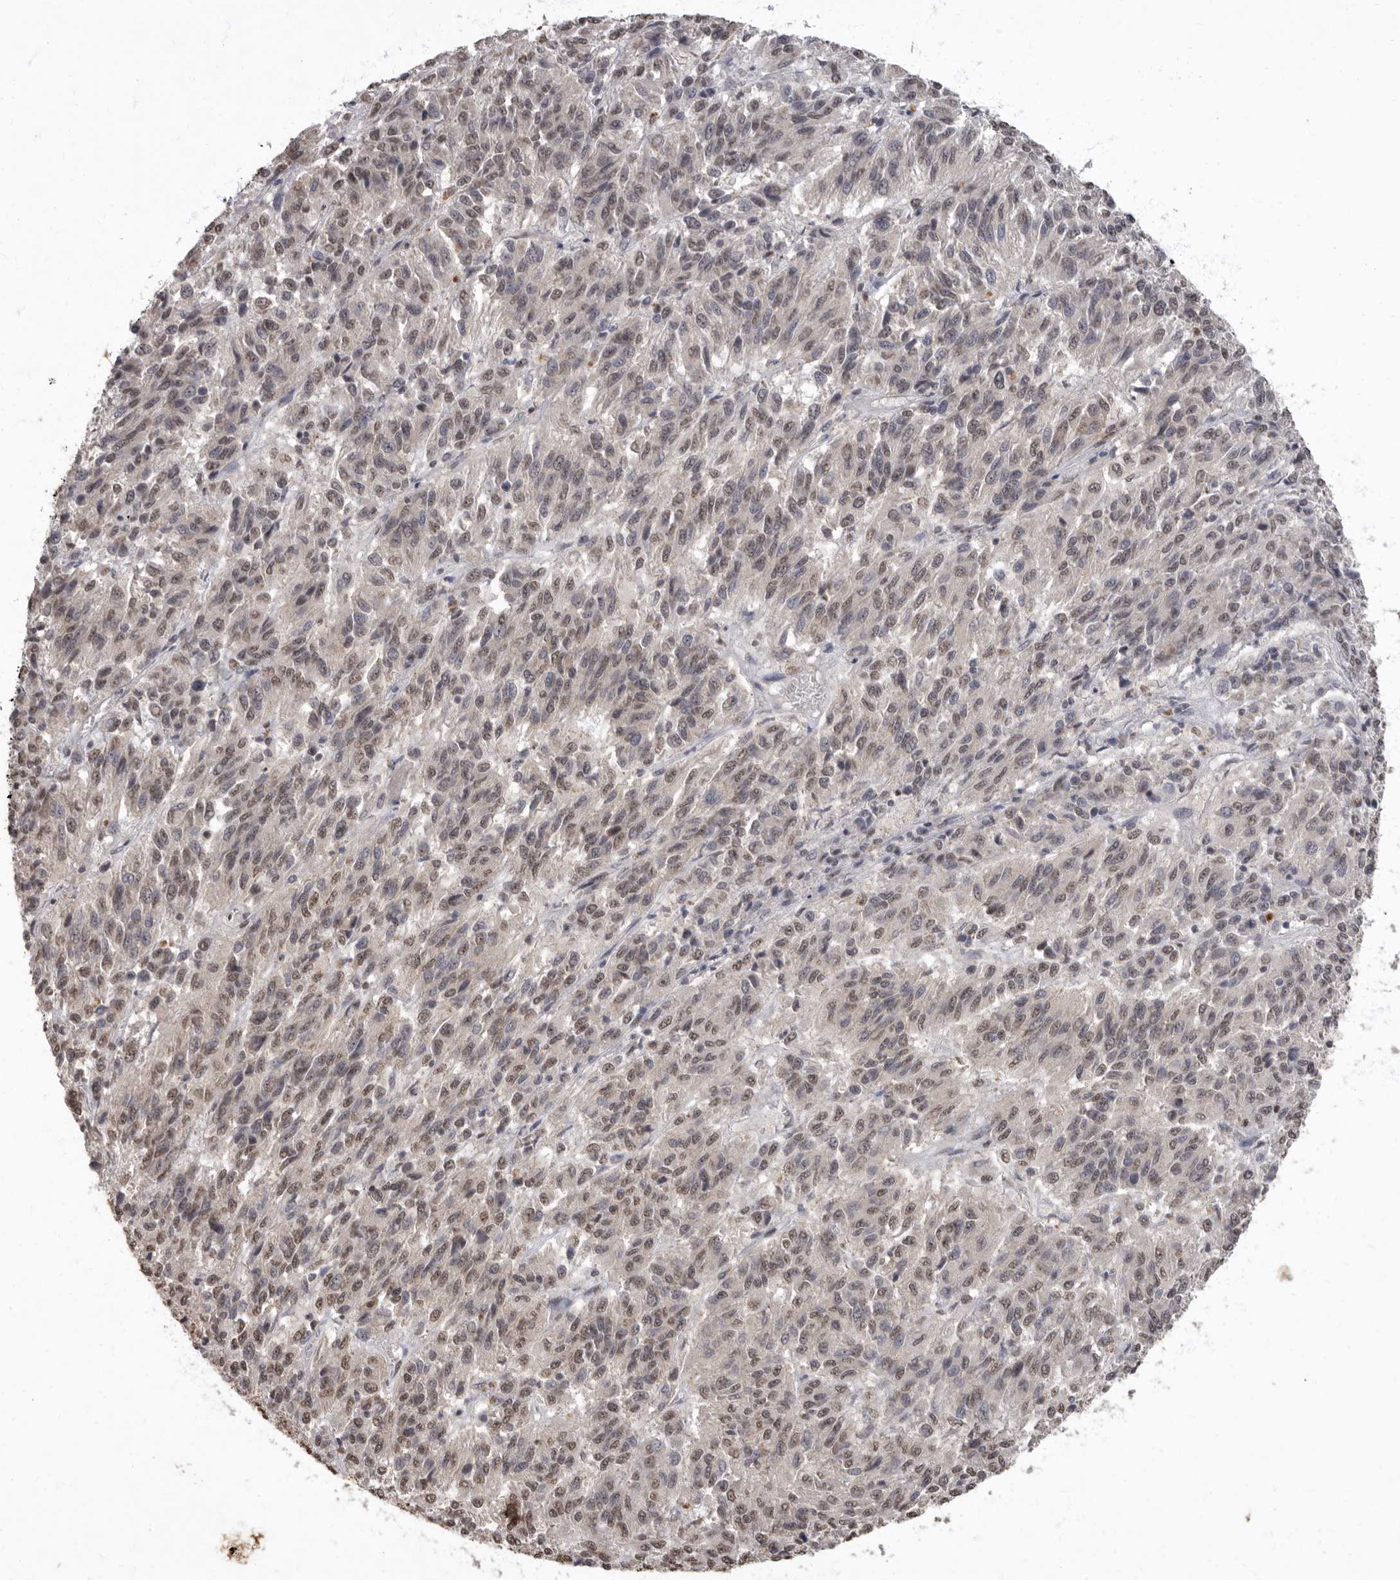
{"staining": {"intensity": "weak", "quantity": "25%-75%", "location": "nuclear"}, "tissue": "melanoma", "cell_type": "Tumor cells", "image_type": "cancer", "snomed": [{"axis": "morphology", "description": "Malignant melanoma, Metastatic site"}, {"axis": "topography", "description": "Lung"}], "caption": "This photomicrograph shows melanoma stained with immunohistochemistry to label a protein in brown. The nuclear of tumor cells show weak positivity for the protein. Nuclei are counter-stained blue.", "gene": "NBL1", "patient": {"sex": "male", "age": 64}}